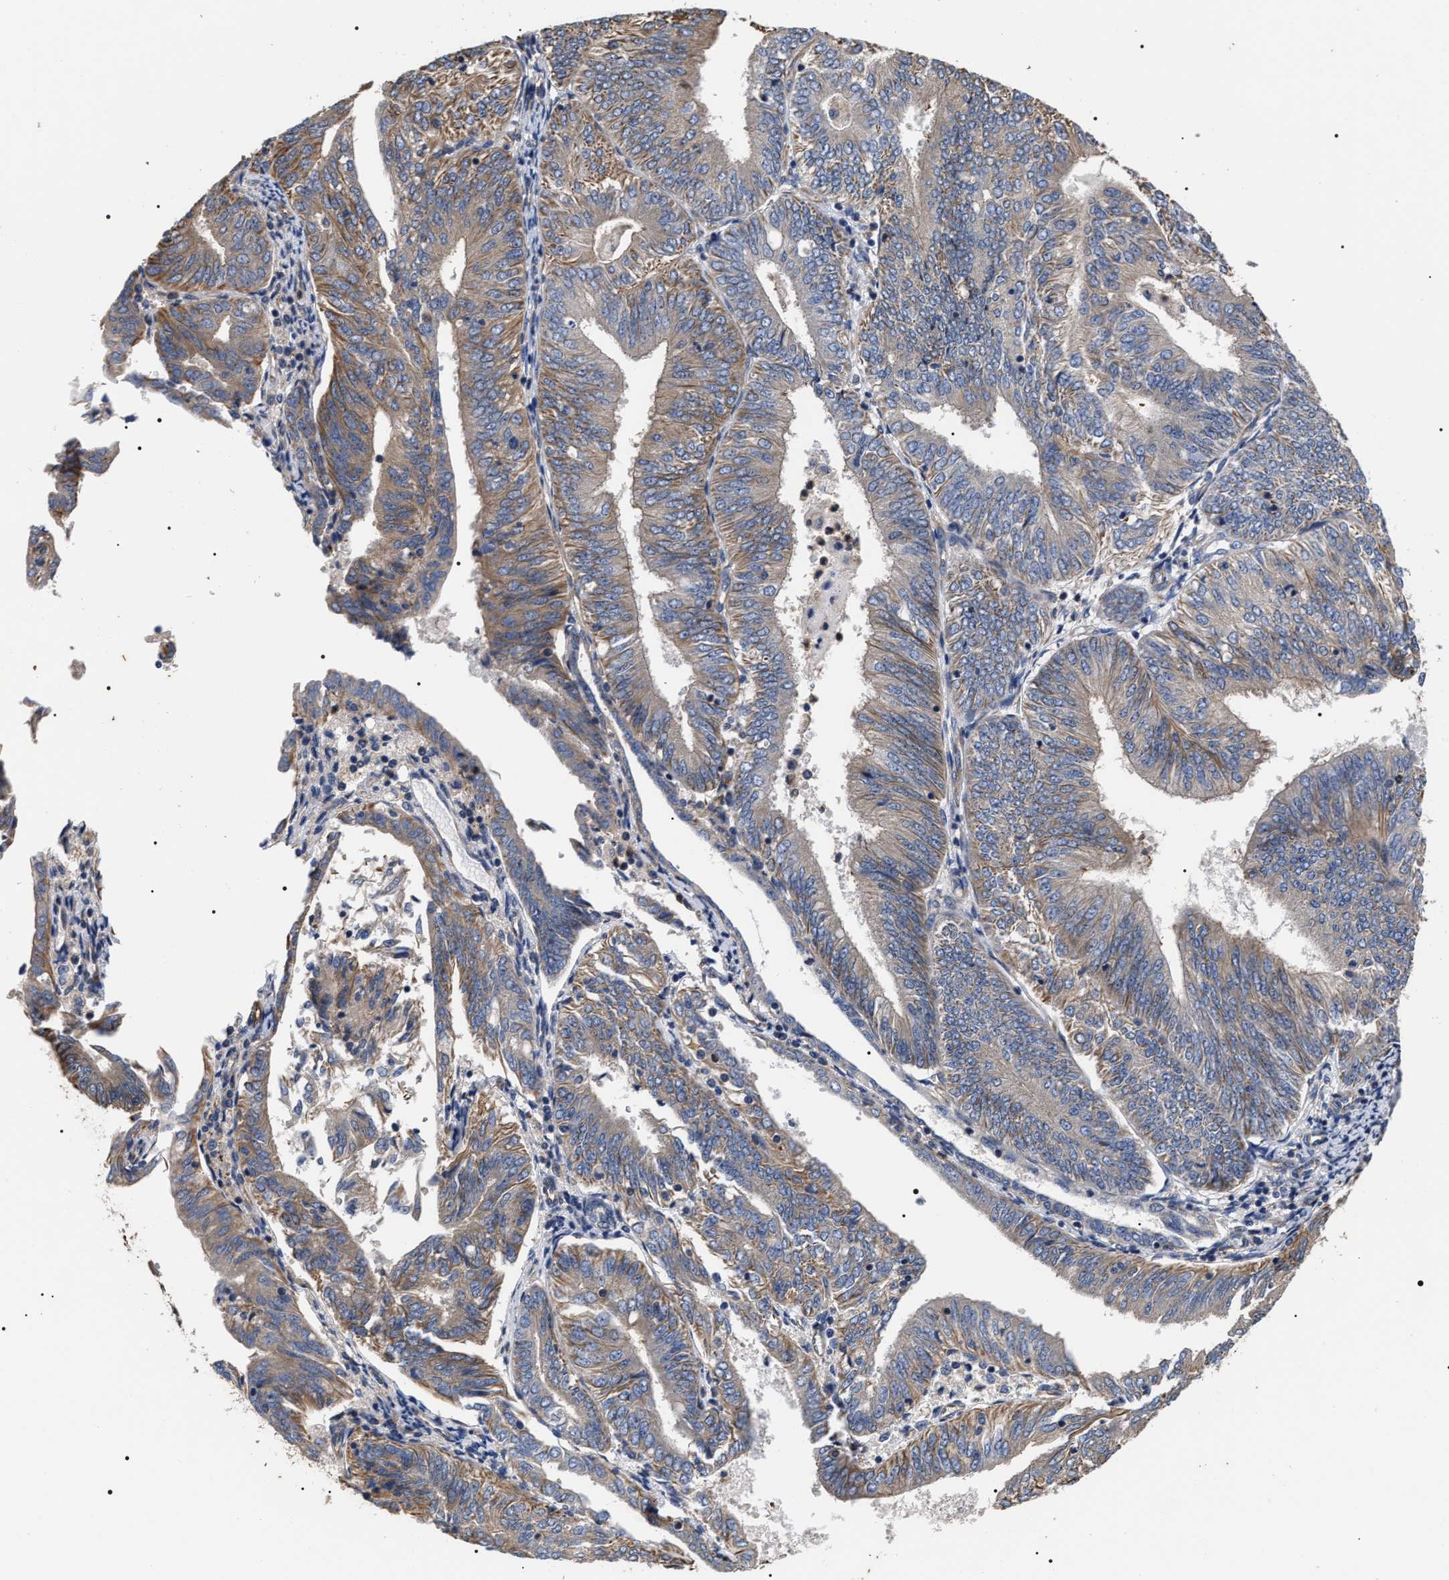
{"staining": {"intensity": "moderate", "quantity": ">75%", "location": "cytoplasmic/membranous"}, "tissue": "endometrial cancer", "cell_type": "Tumor cells", "image_type": "cancer", "snomed": [{"axis": "morphology", "description": "Adenocarcinoma, NOS"}, {"axis": "topography", "description": "Endometrium"}], "caption": "IHC image of neoplastic tissue: human endometrial cancer (adenocarcinoma) stained using immunohistochemistry (IHC) displays medium levels of moderate protein expression localized specifically in the cytoplasmic/membranous of tumor cells, appearing as a cytoplasmic/membranous brown color.", "gene": "TSPAN33", "patient": {"sex": "female", "age": 58}}